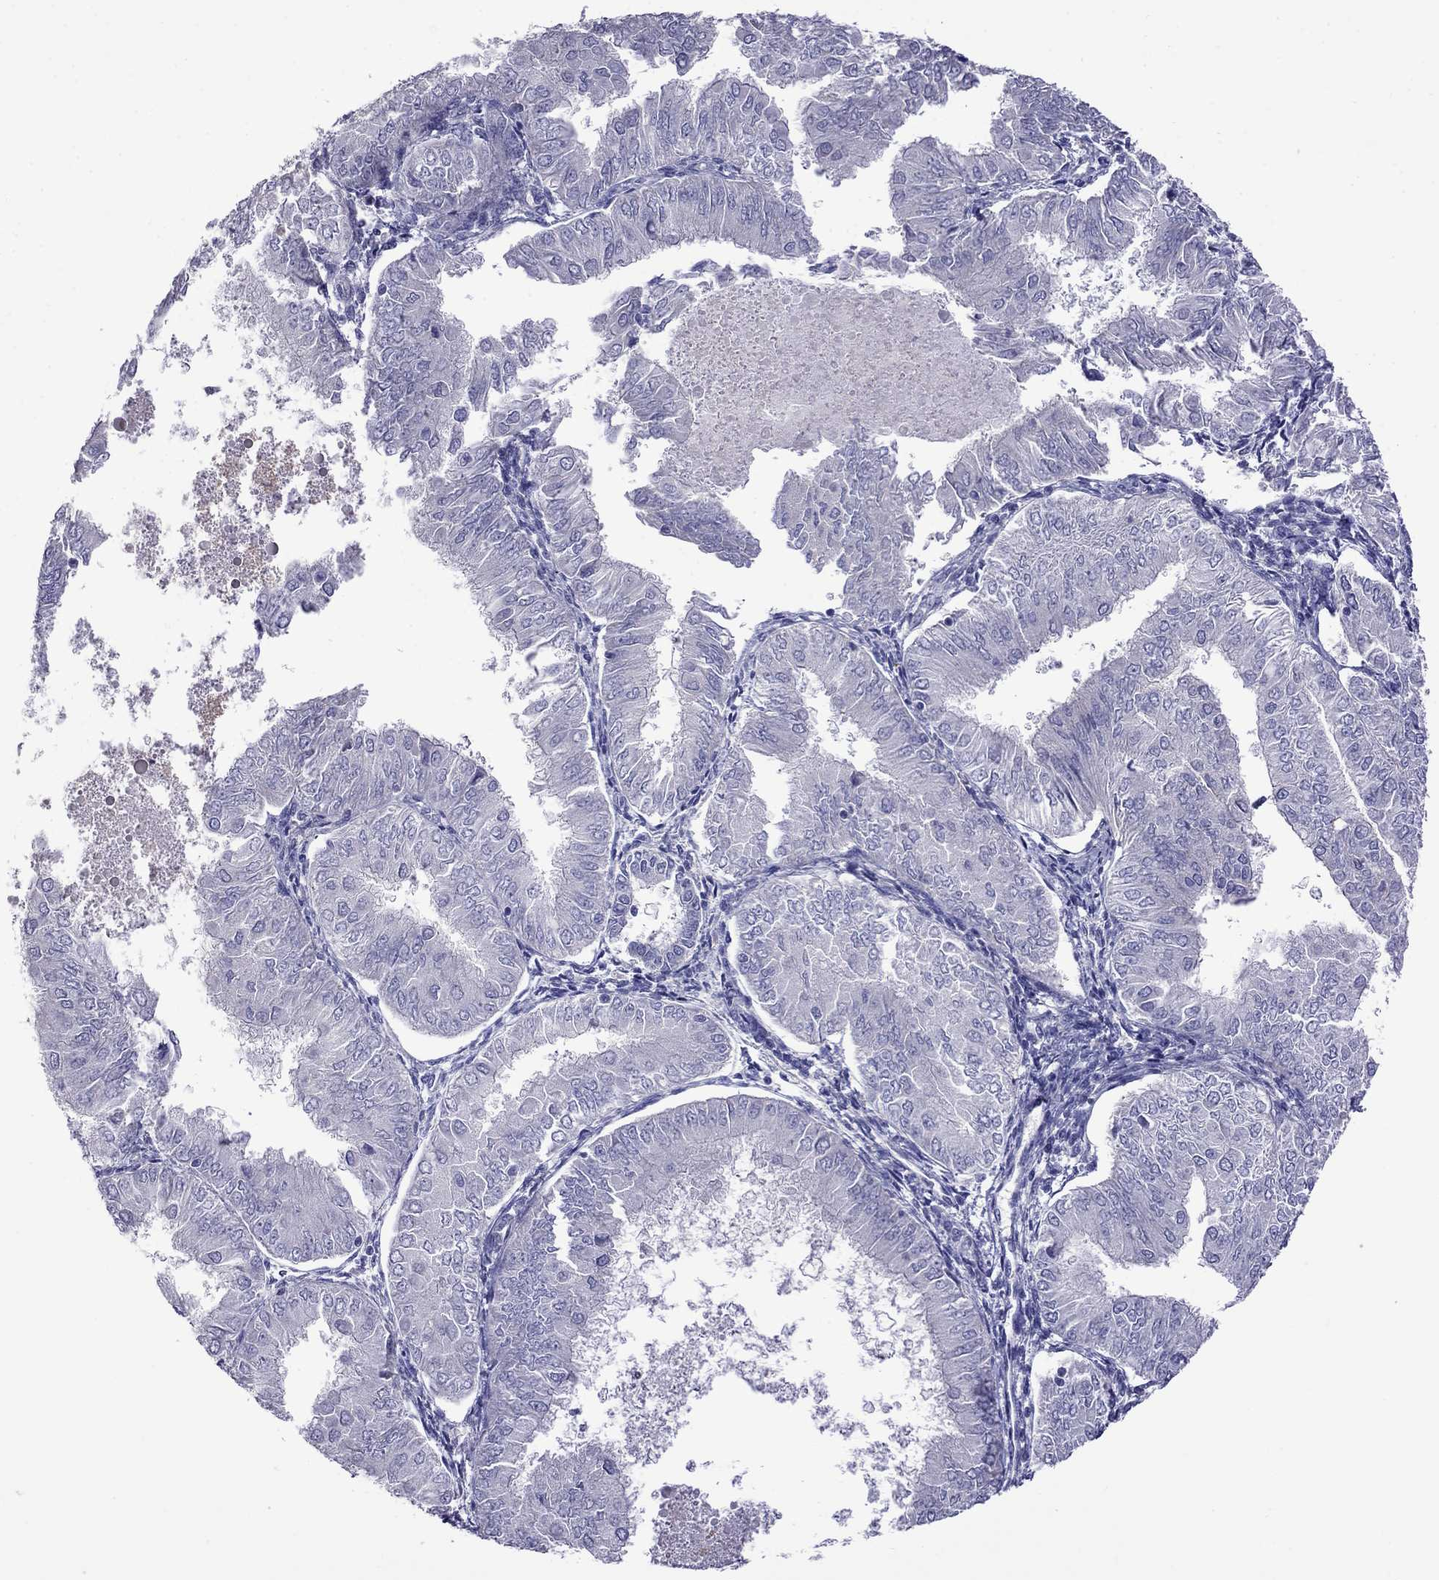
{"staining": {"intensity": "negative", "quantity": "none", "location": "none"}, "tissue": "endometrial cancer", "cell_type": "Tumor cells", "image_type": "cancer", "snomed": [{"axis": "morphology", "description": "Adenocarcinoma, NOS"}, {"axis": "topography", "description": "Endometrium"}], "caption": "There is no significant positivity in tumor cells of endometrial cancer (adenocarcinoma).", "gene": "STAR", "patient": {"sex": "female", "age": 53}}